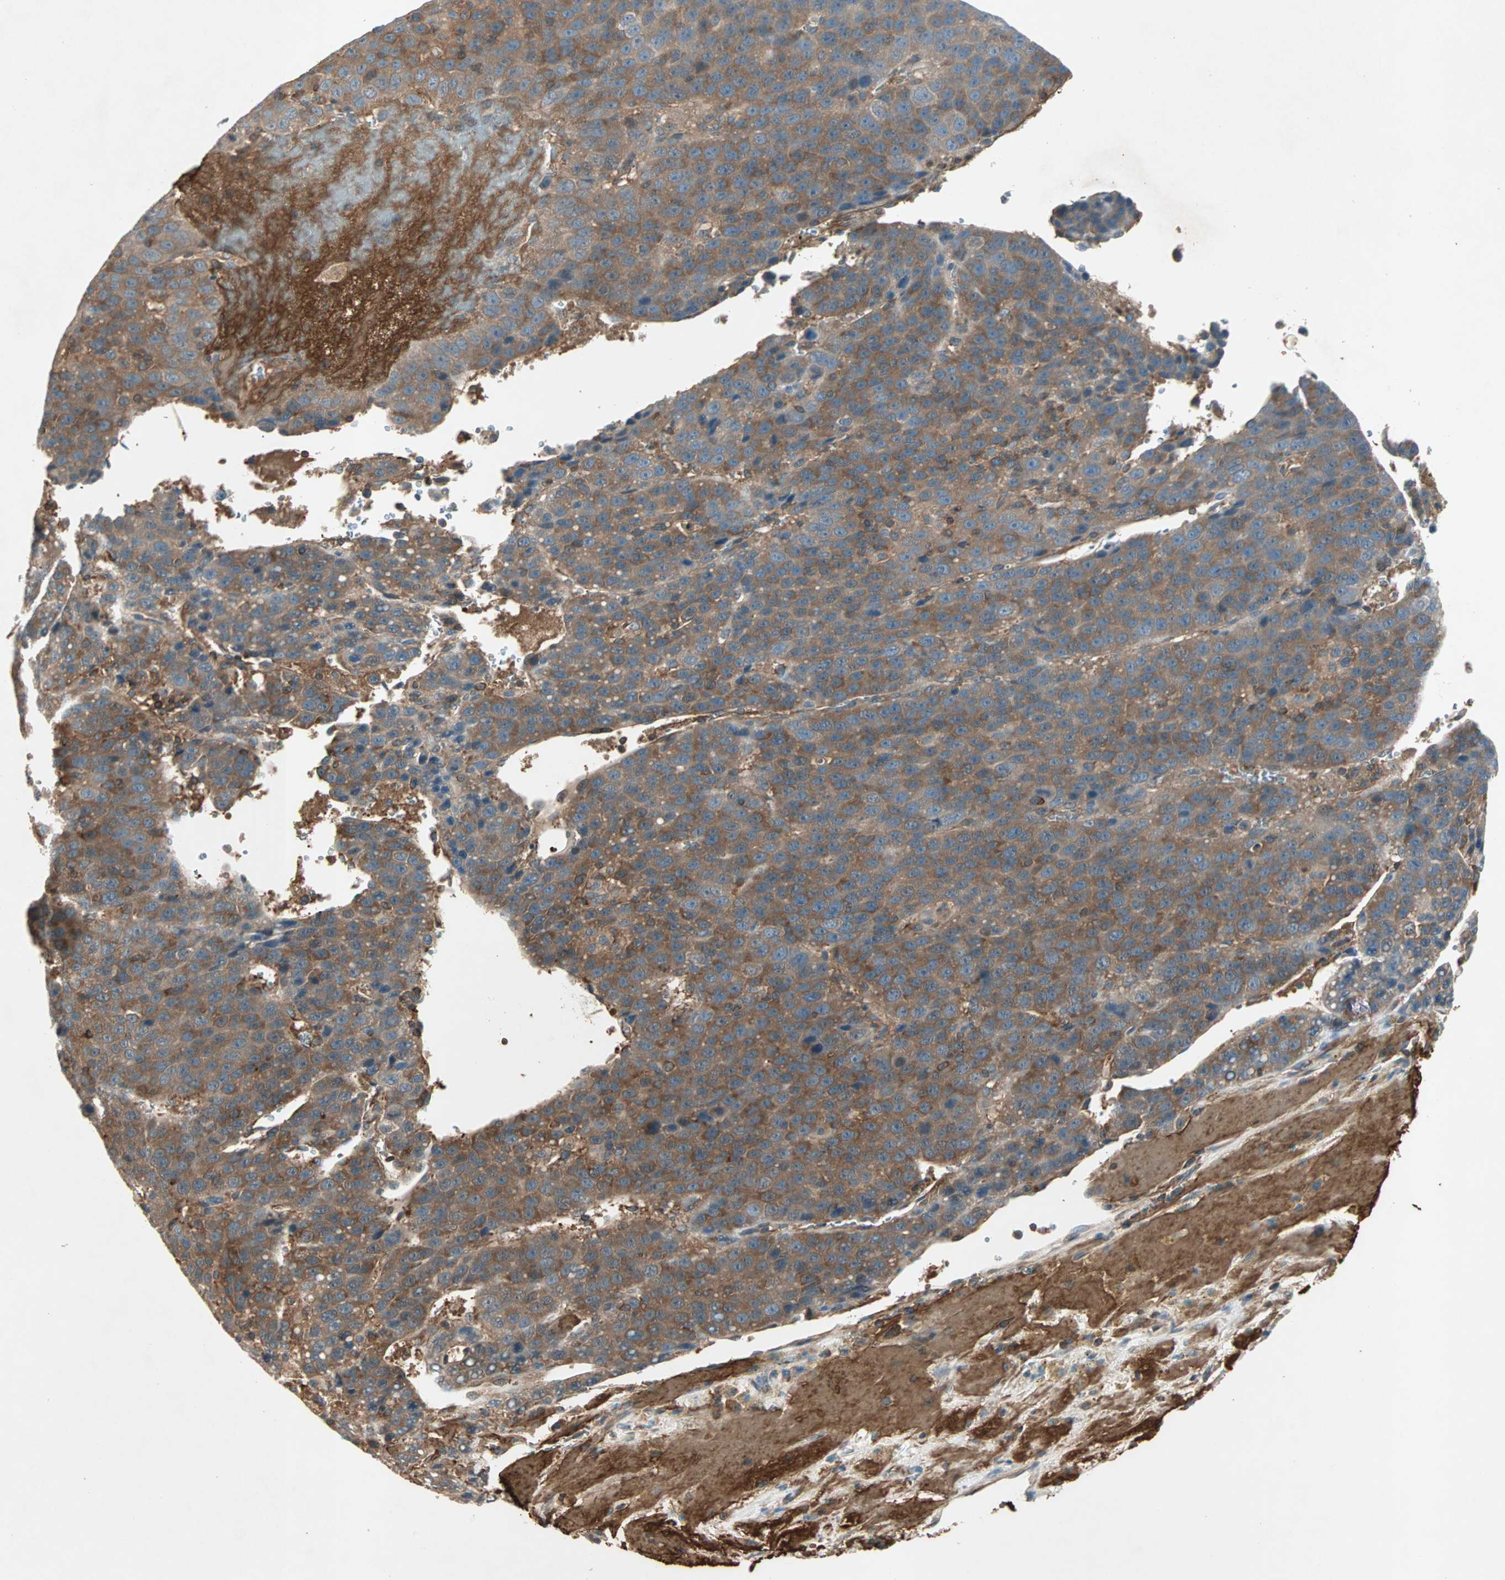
{"staining": {"intensity": "strong", "quantity": ">75%", "location": "cytoplasmic/membranous"}, "tissue": "liver cancer", "cell_type": "Tumor cells", "image_type": "cancer", "snomed": [{"axis": "morphology", "description": "Carcinoma, Hepatocellular, NOS"}, {"axis": "topography", "description": "Liver"}], "caption": "The image reveals immunohistochemical staining of liver cancer. There is strong cytoplasmic/membranous staining is present in about >75% of tumor cells.", "gene": "TEC", "patient": {"sex": "female", "age": 53}}